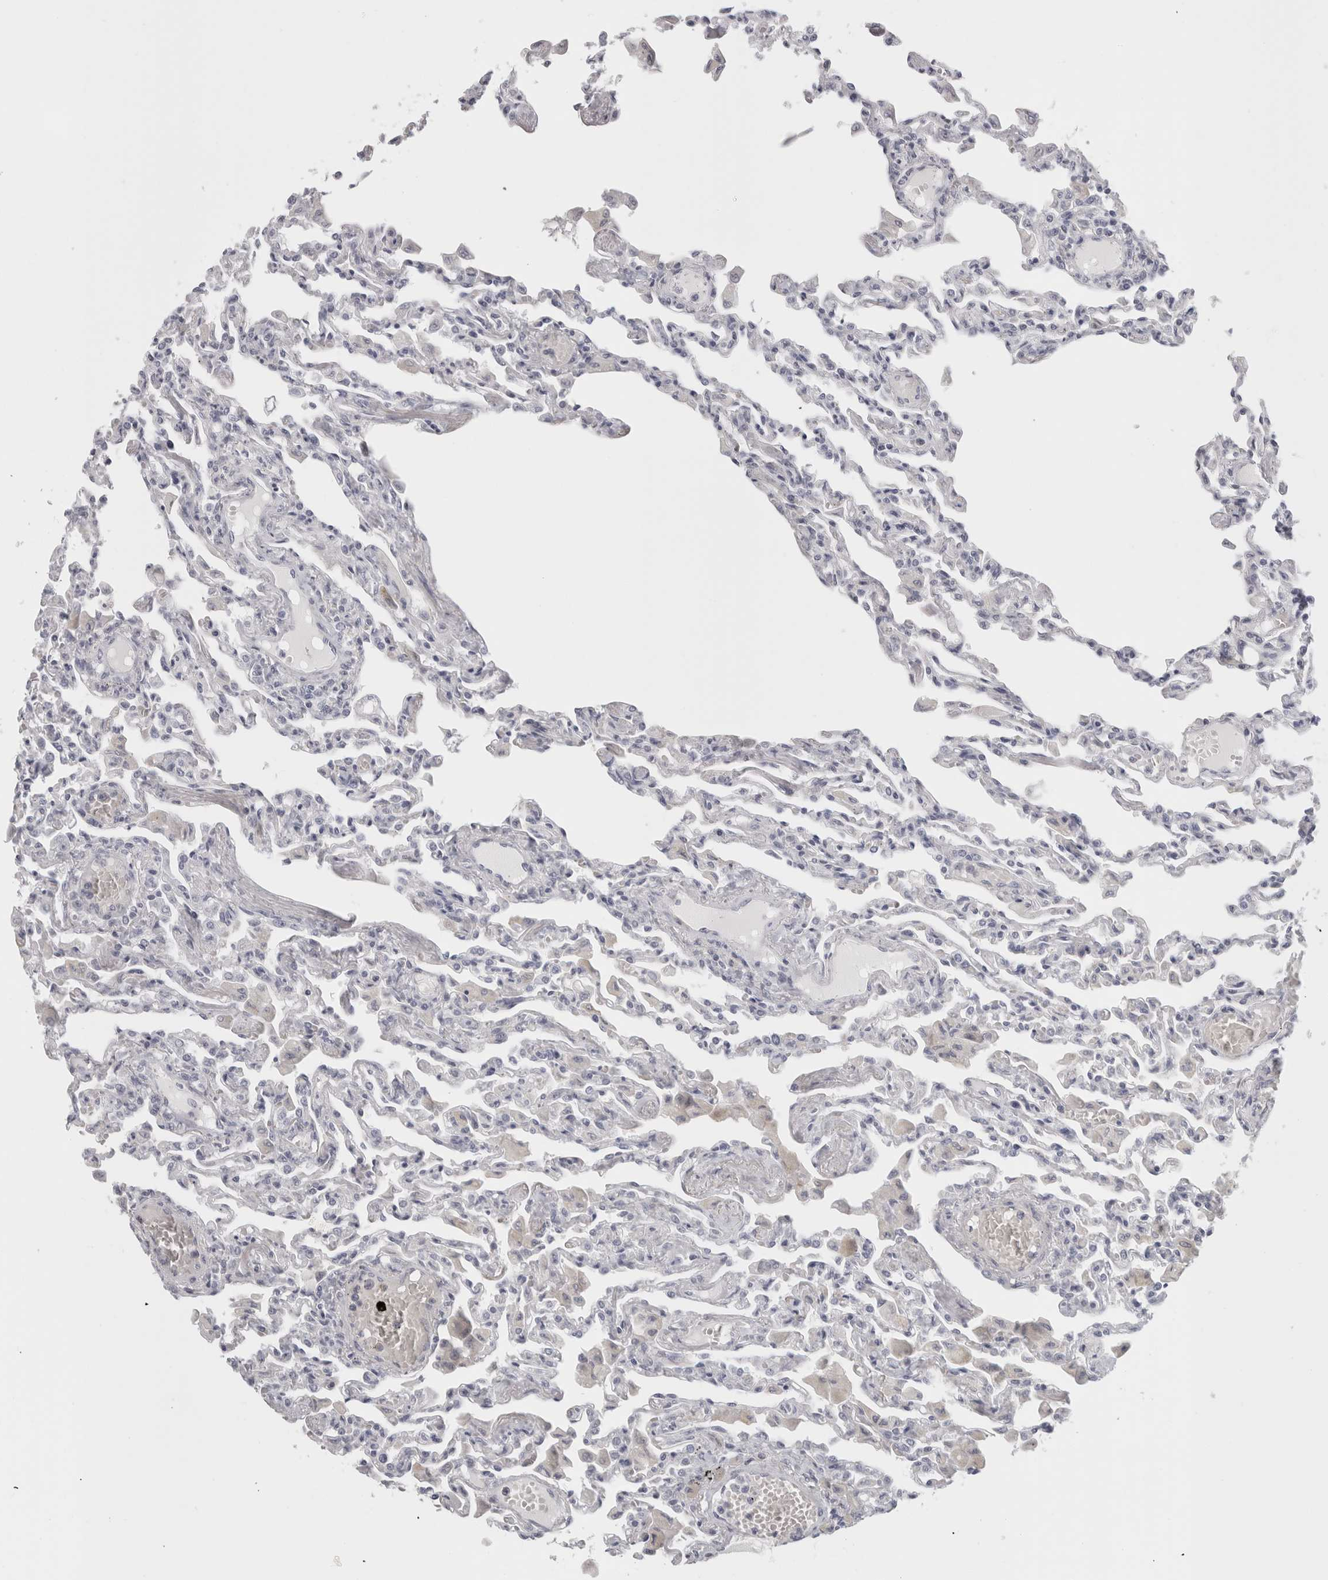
{"staining": {"intensity": "negative", "quantity": "none", "location": "none"}, "tissue": "lung", "cell_type": "Alveolar cells", "image_type": "normal", "snomed": [{"axis": "morphology", "description": "Normal tissue, NOS"}, {"axis": "topography", "description": "Bronchus"}, {"axis": "topography", "description": "Lung"}], "caption": "High power microscopy photomicrograph of an IHC image of unremarkable lung, revealing no significant expression in alveolar cells.", "gene": "FBLIM1", "patient": {"sex": "female", "age": 49}}